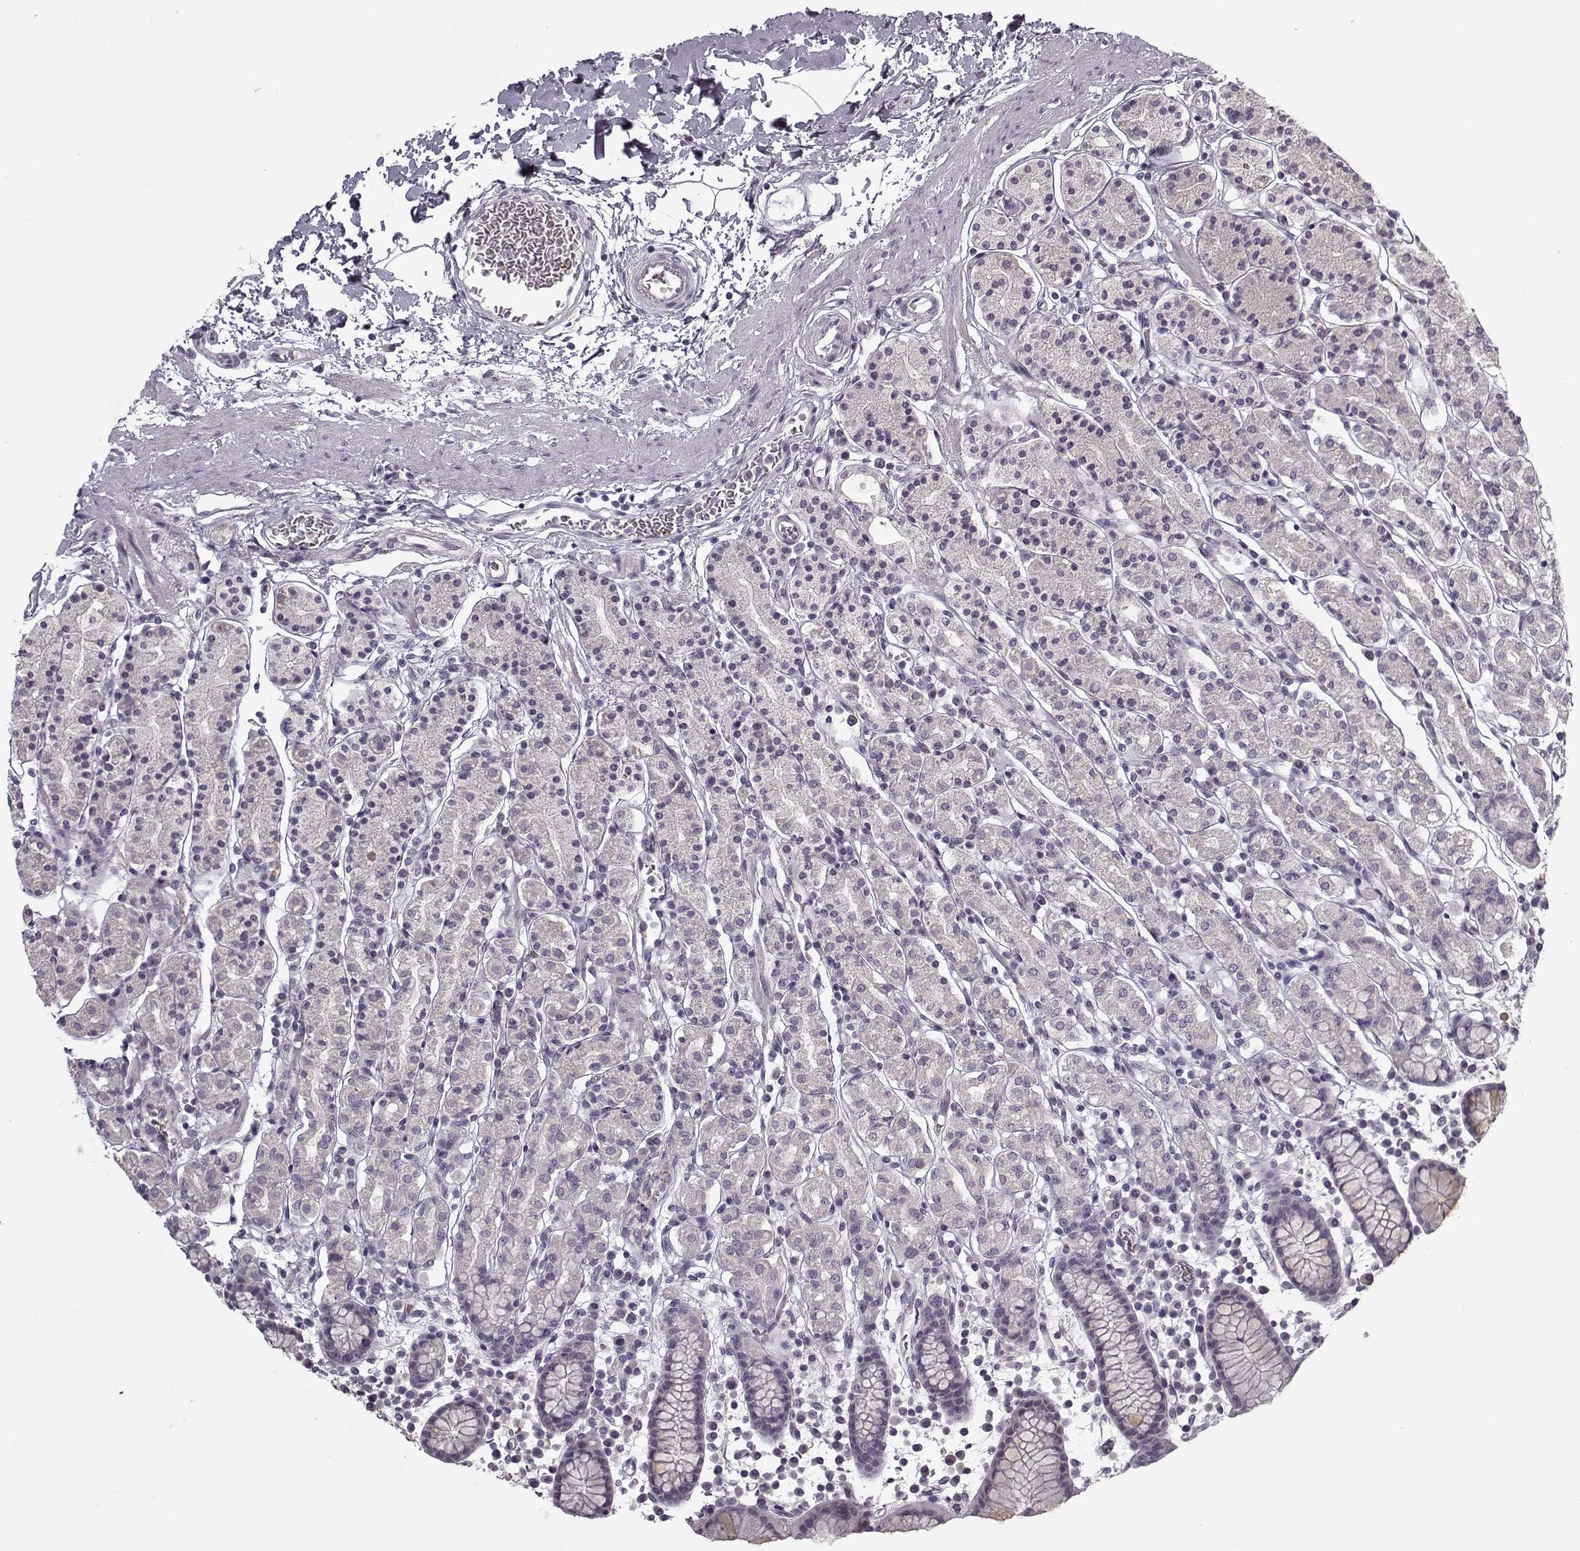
{"staining": {"intensity": "negative", "quantity": "none", "location": "none"}, "tissue": "stomach", "cell_type": "Glandular cells", "image_type": "normal", "snomed": [{"axis": "morphology", "description": "Normal tissue, NOS"}, {"axis": "topography", "description": "Stomach, upper"}, {"axis": "topography", "description": "Stomach"}], "caption": "Stomach was stained to show a protein in brown. There is no significant positivity in glandular cells. (Stains: DAB IHC with hematoxylin counter stain, Microscopy: brightfield microscopy at high magnification).", "gene": "SNCA", "patient": {"sex": "male", "age": 62}}